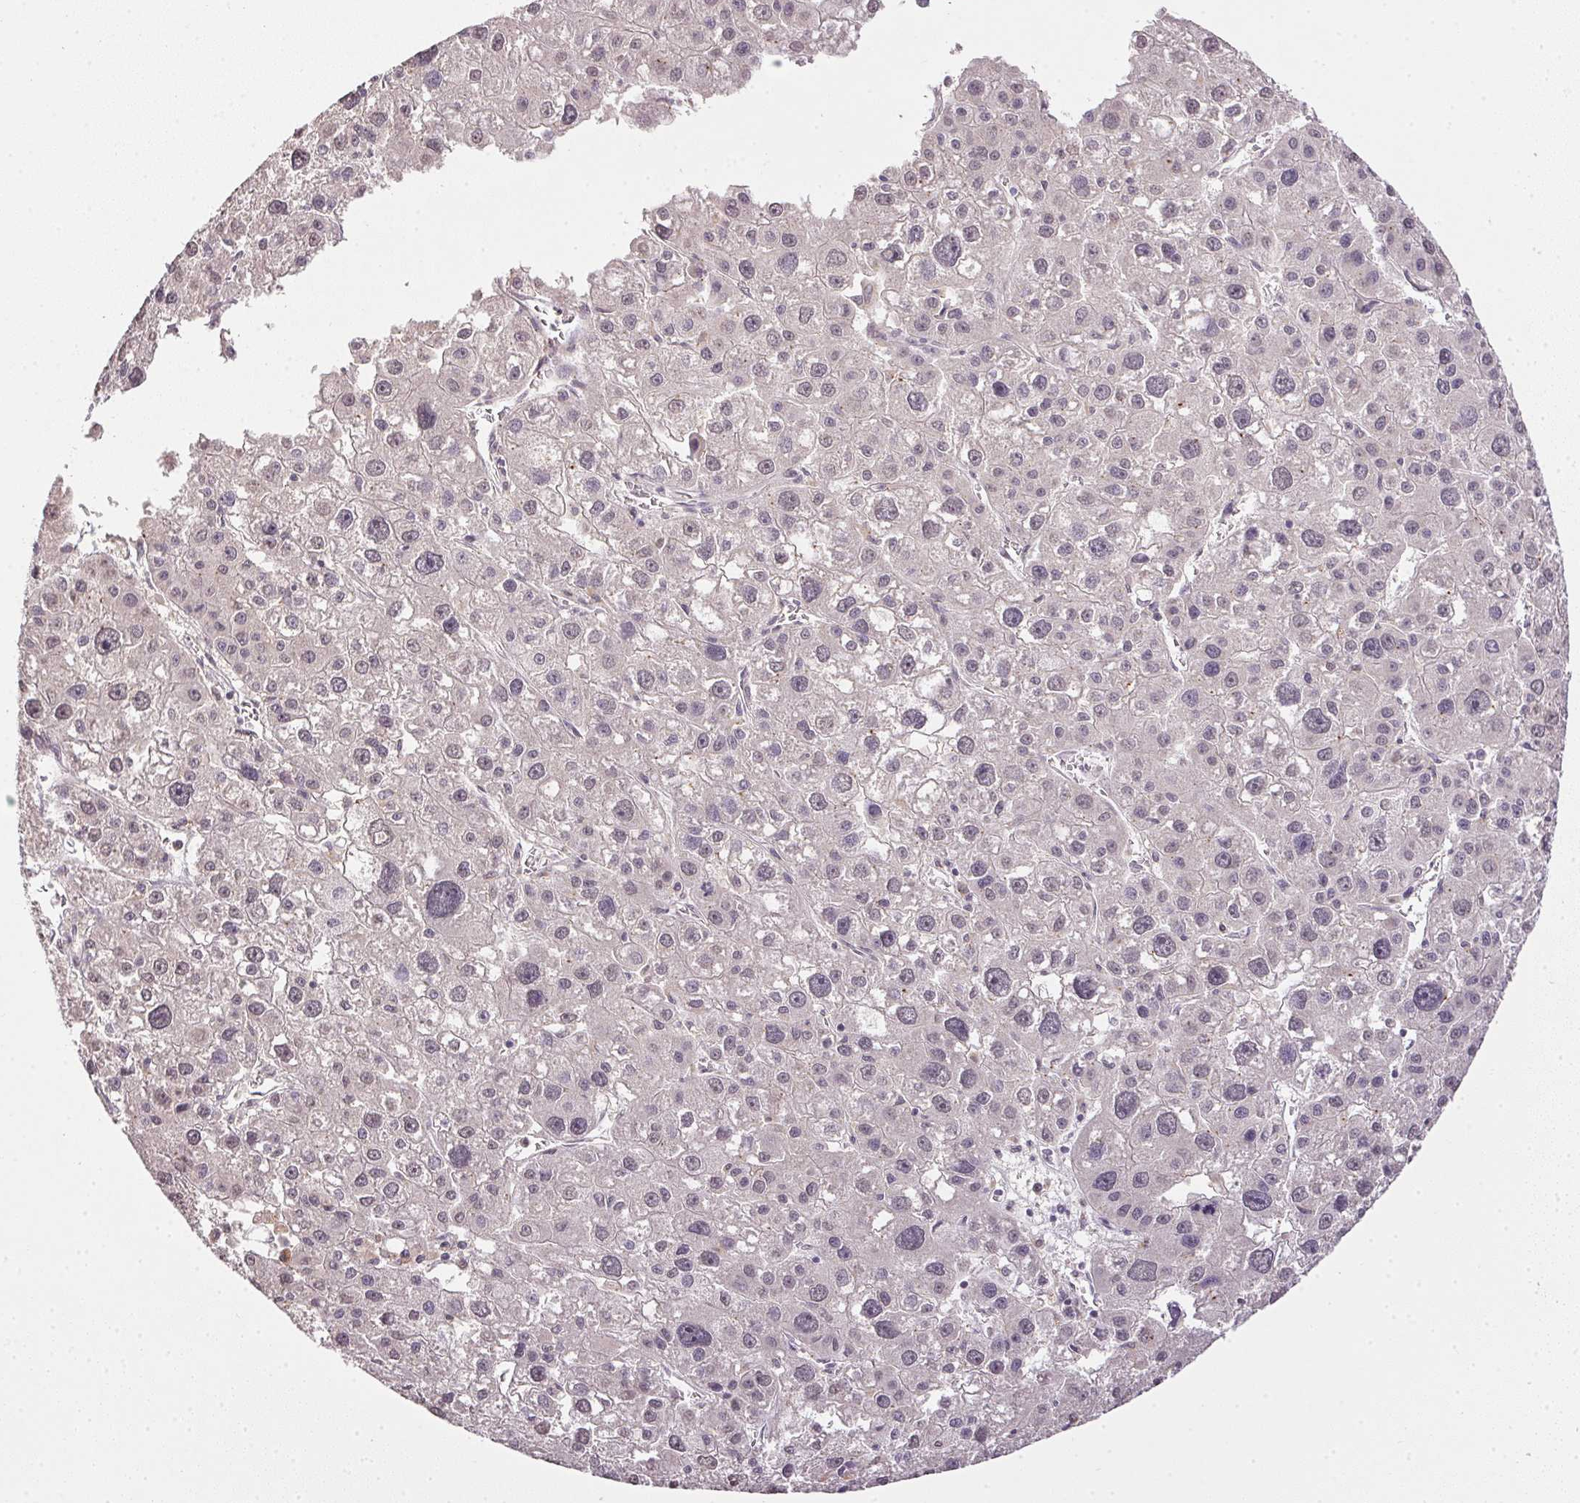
{"staining": {"intensity": "negative", "quantity": "none", "location": "none"}, "tissue": "liver cancer", "cell_type": "Tumor cells", "image_type": "cancer", "snomed": [{"axis": "morphology", "description": "Carcinoma, Hepatocellular, NOS"}, {"axis": "topography", "description": "Liver"}], "caption": "Hepatocellular carcinoma (liver) was stained to show a protein in brown. There is no significant staining in tumor cells.", "gene": "PPP4R4", "patient": {"sex": "male", "age": 73}}